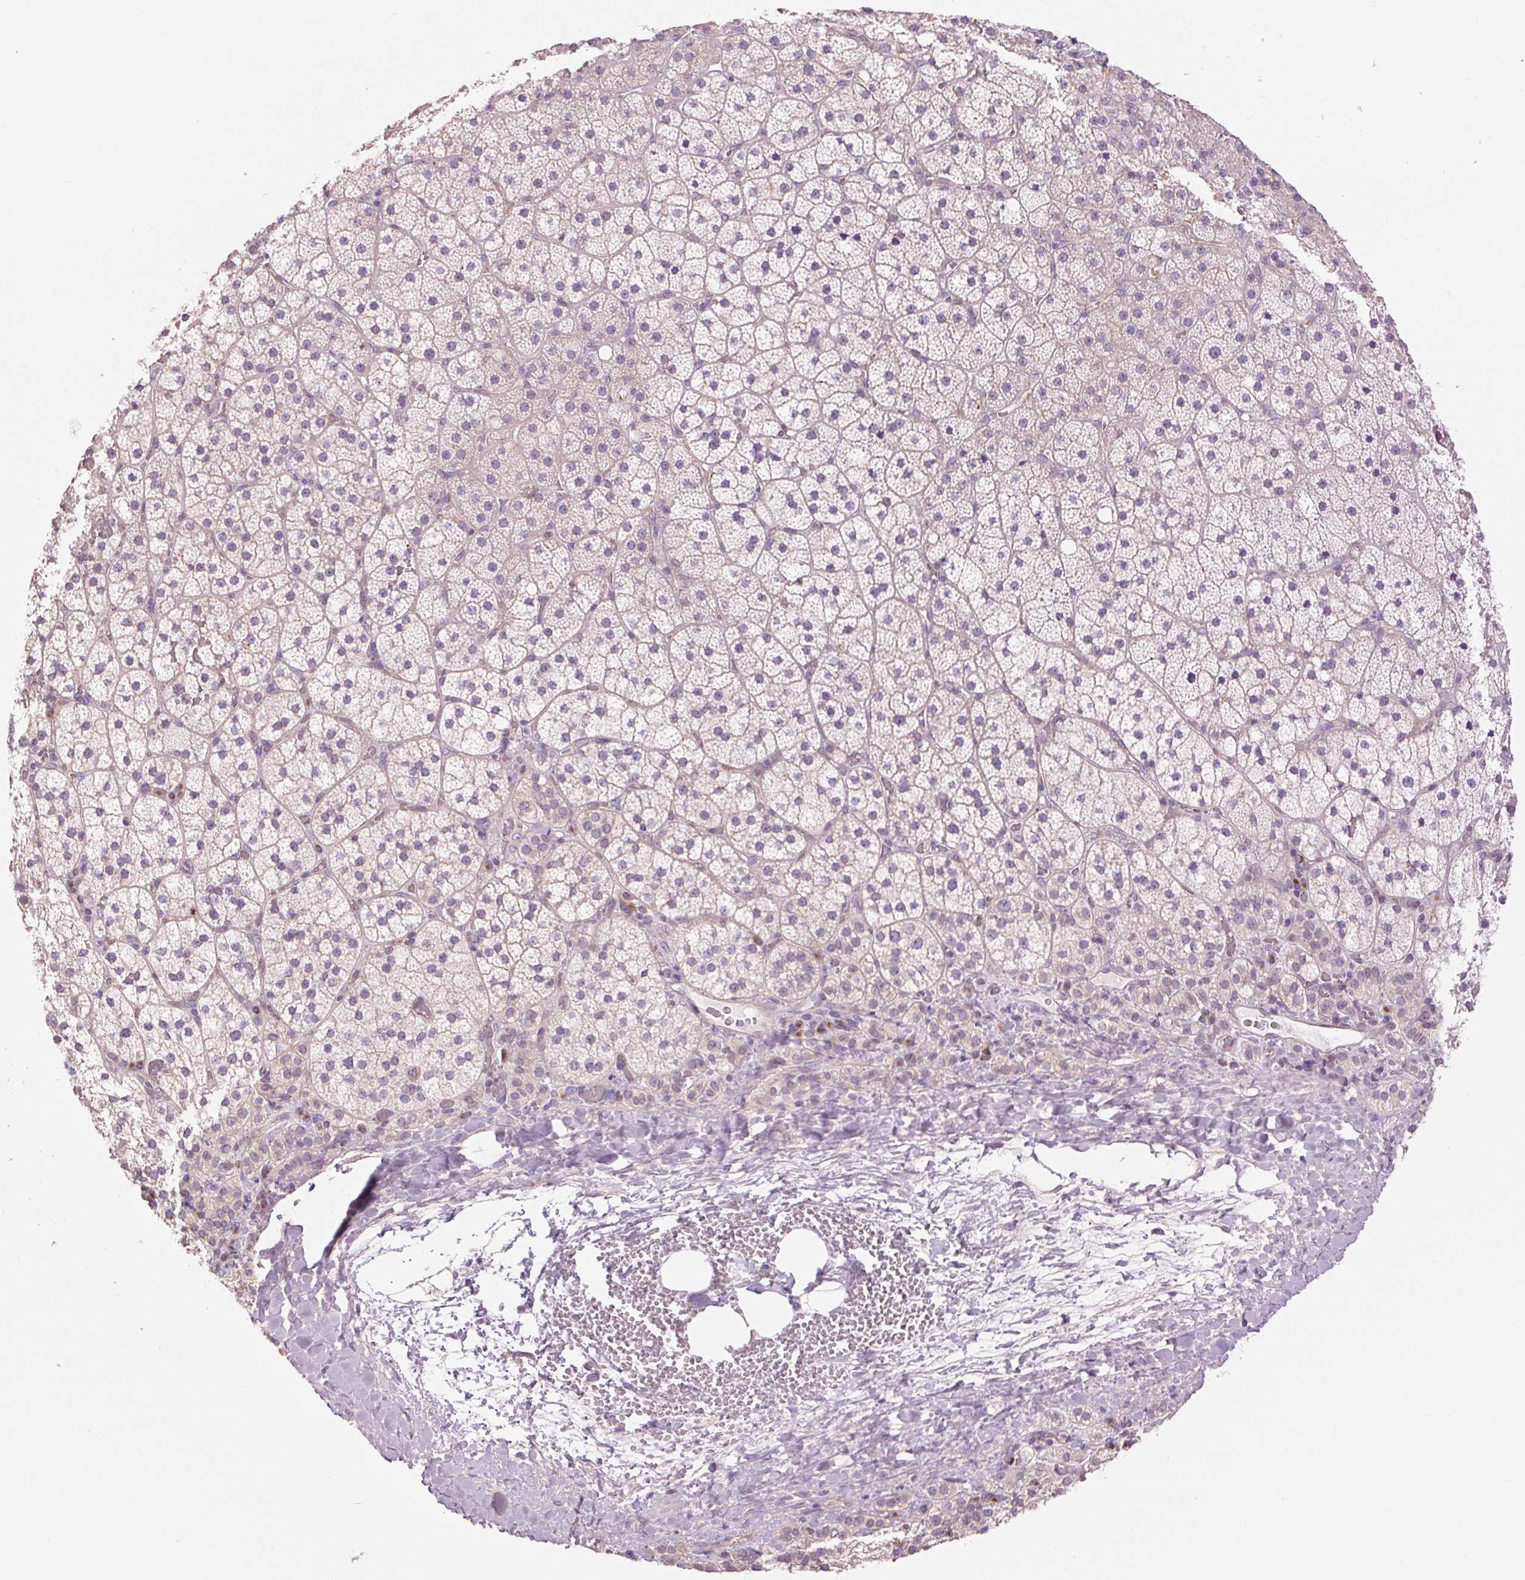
{"staining": {"intensity": "negative", "quantity": "none", "location": "none"}, "tissue": "adrenal gland", "cell_type": "Glandular cells", "image_type": "normal", "snomed": [{"axis": "morphology", "description": "Normal tissue, NOS"}, {"axis": "topography", "description": "Adrenal gland"}], "caption": "Photomicrograph shows no protein expression in glandular cells of benign adrenal gland. The staining is performed using DAB brown chromogen with nuclei counter-stained in using hematoxylin.", "gene": "CTNNA3", "patient": {"sex": "male", "age": 53}}